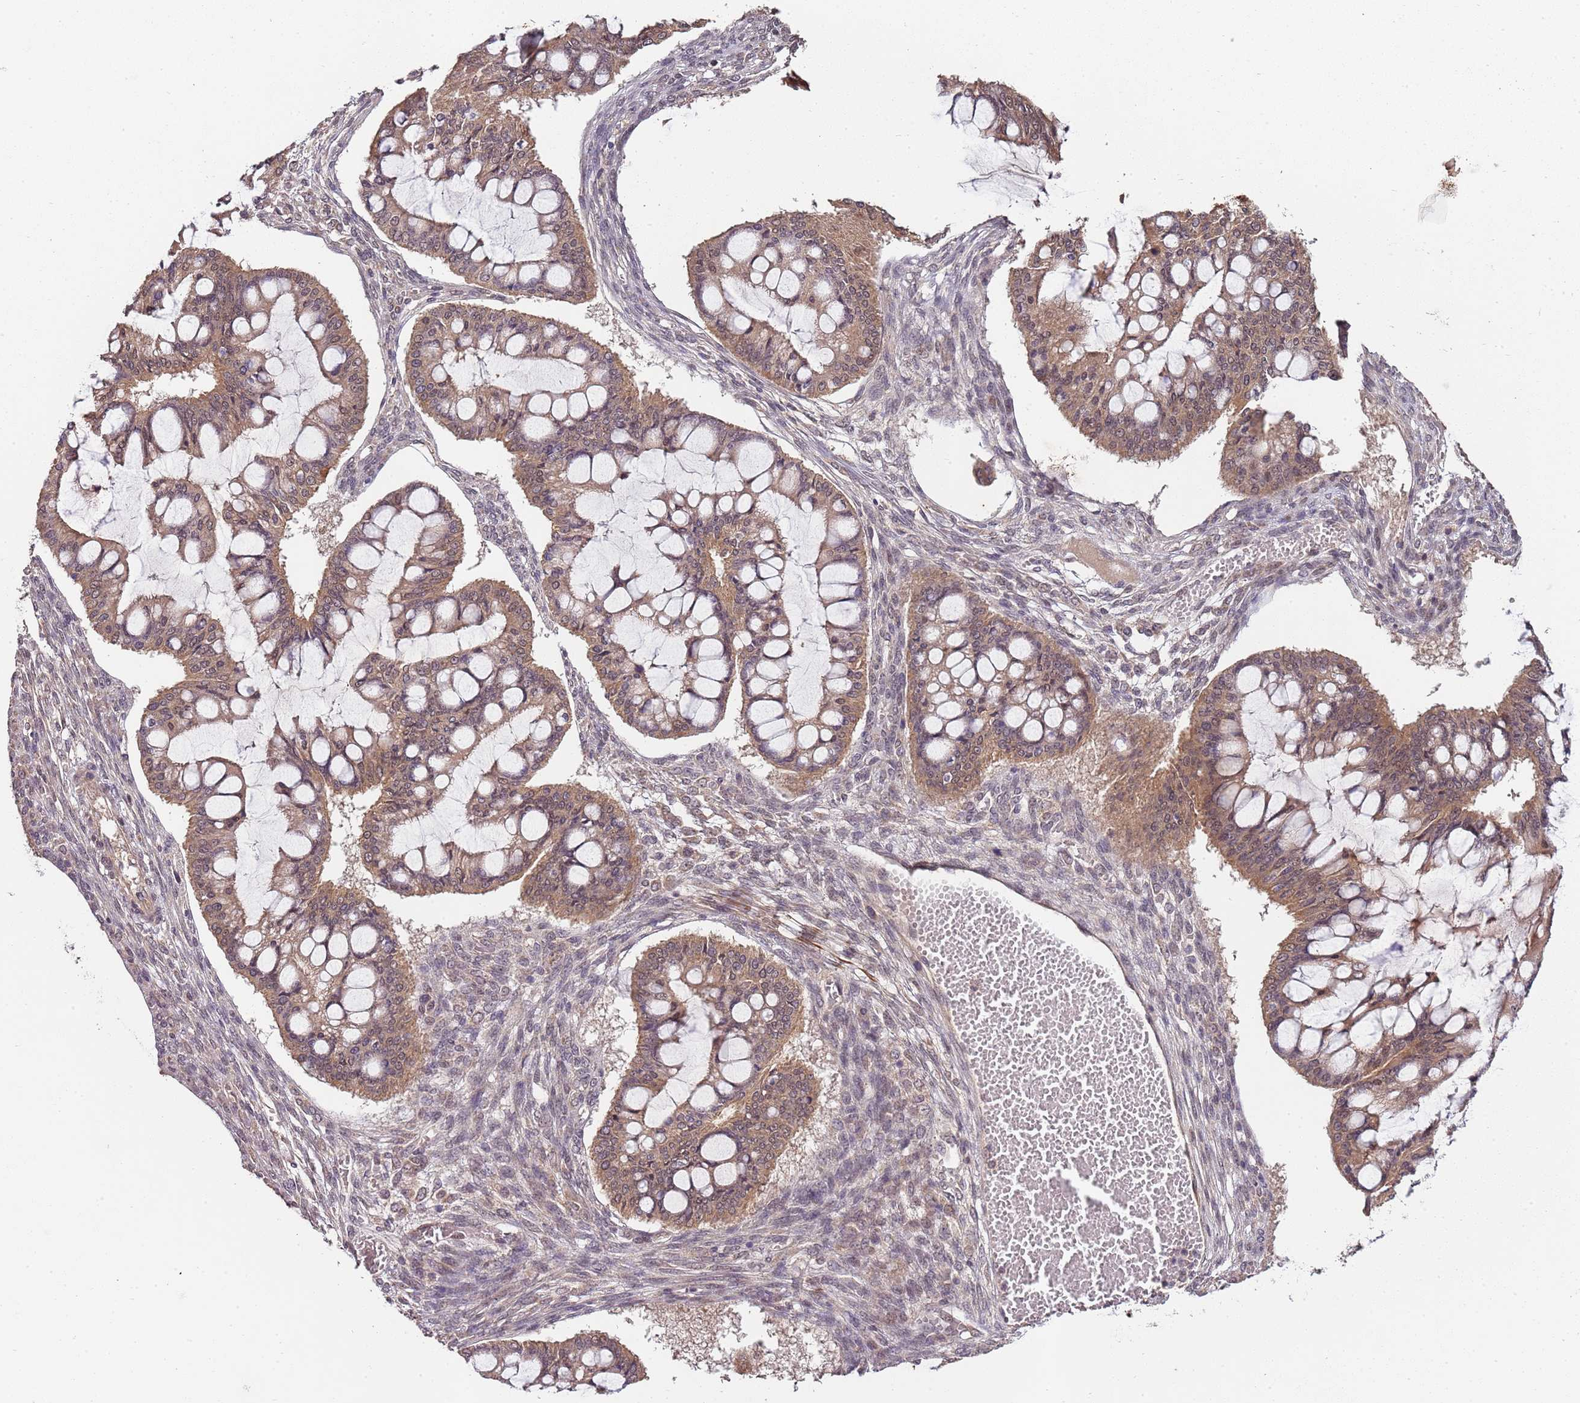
{"staining": {"intensity": "moderate", "quantity": ">75%", "location": "cytoplasmic/membranous,nuclear"}, "tissue": "ovarian cancer", "cell_type": "Tumor cells", "image_type": "cancer", "snomed": [{"axis": "morphology", "description": "Cystadenocarcinoma, mucinous, NOS"}, {"axis": "topography", "description": "Ovary"}], "caption": "Immunohistochemistry (IHC) histopathology image of neoplastic tissue: human ovarian mucinous cystadenocarcinoma stained using IHC demonstrates medium levels of moderate protein expression localized specifically in the cytoplasmic/membranous and nuclear of tumor cells, appearing as a cytoplasmic/membranous and nuclear brown color.", "gene": "LIN37", "patient": {"sex": "female", "age": 73}}